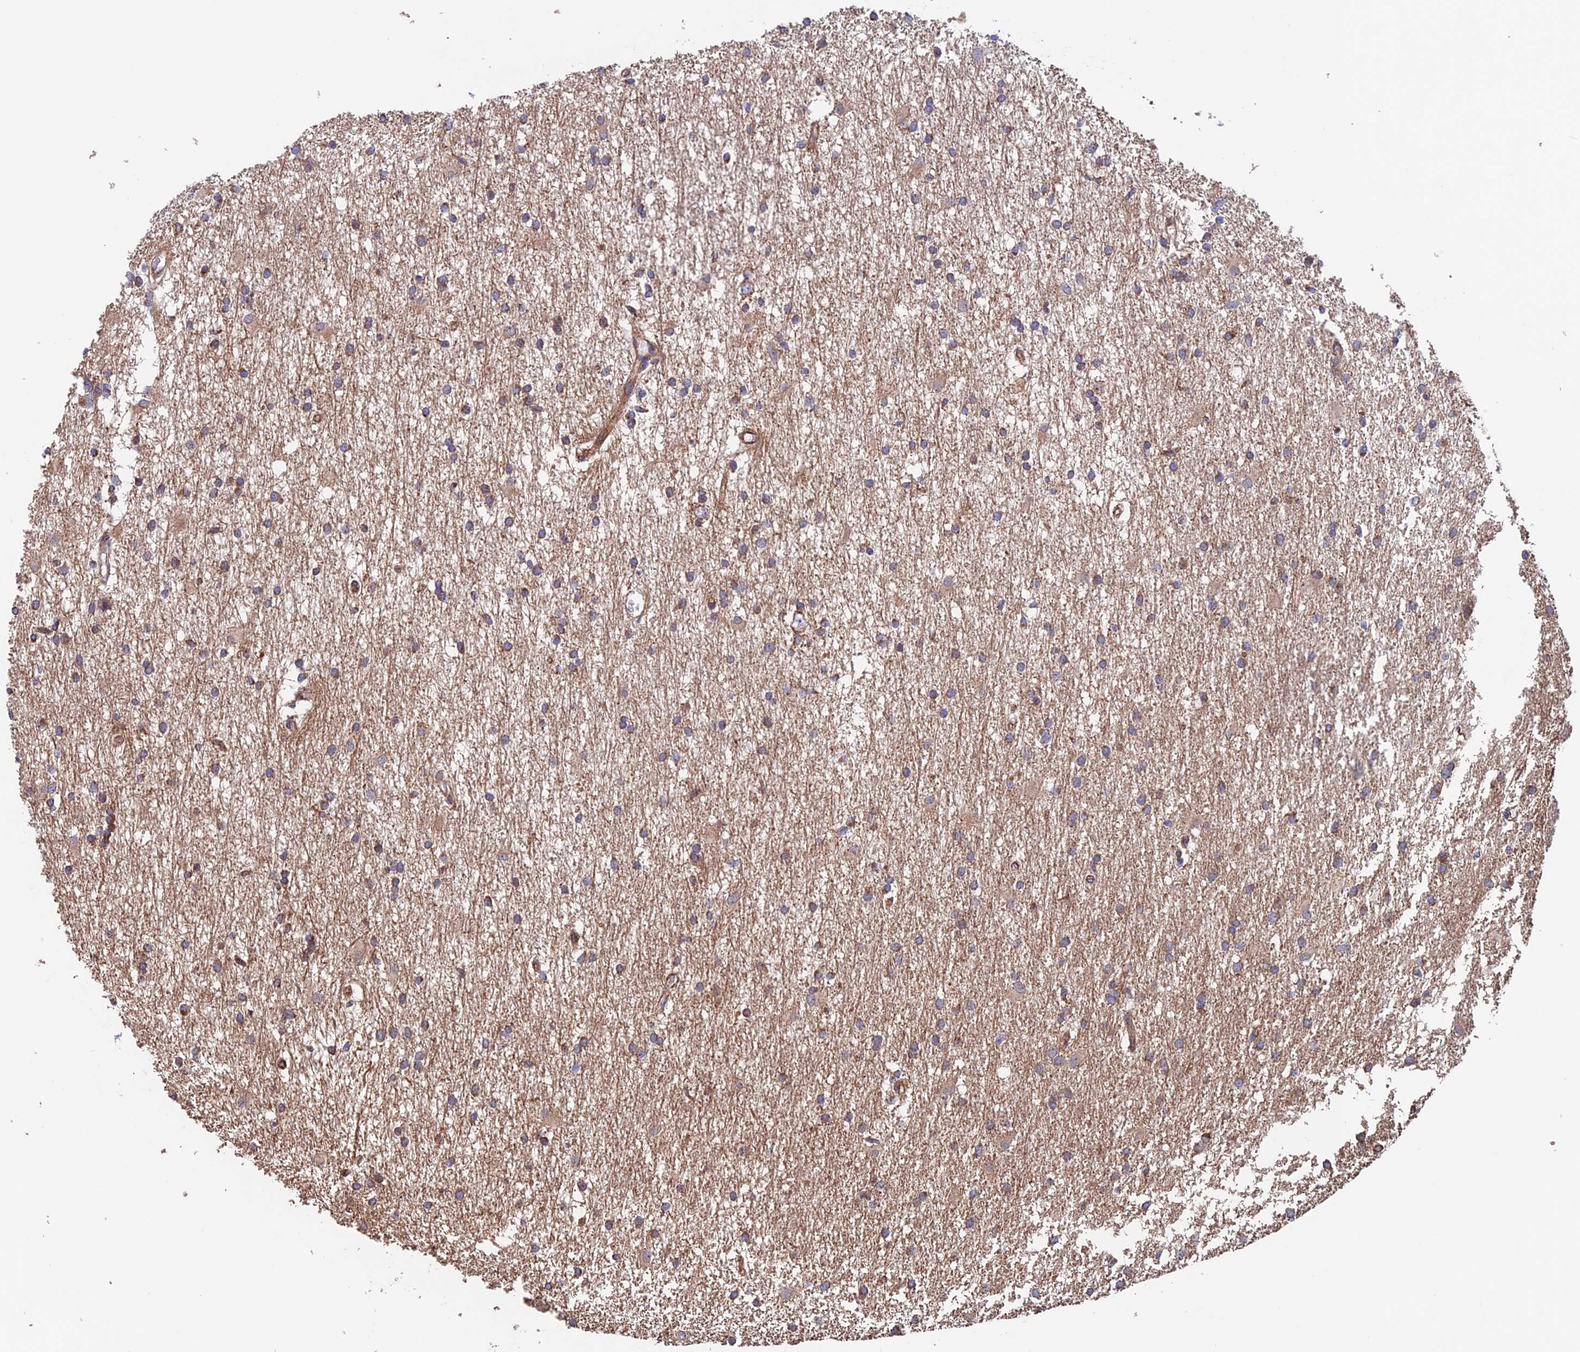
{"staining": {"intensity": "moderate", "quantity": ">75%", "location": "cytoplasmic/membranous"}, "tissue": "glioma", "cell_type": "Tumor cells", "image_type": "cancer", "snomed": [{"axis": "morphology", "description": "Glioma, malignant, High grade"}, {"axis": "topography", "description": "Brain"}], "caption": "The micrograph reveals staining of high-grade glioma (malignant), revealing moderate cytoplasmic/membranous protein expression (brown color) within tumor cells. The staining was performed using DAB to visualize the protein expression in brown, while the nuclei were stained in blue with hematoxylin (Magnification: 20x).", "gene": "MRPL1", "patient": {"sex": "male", "age": 77}}